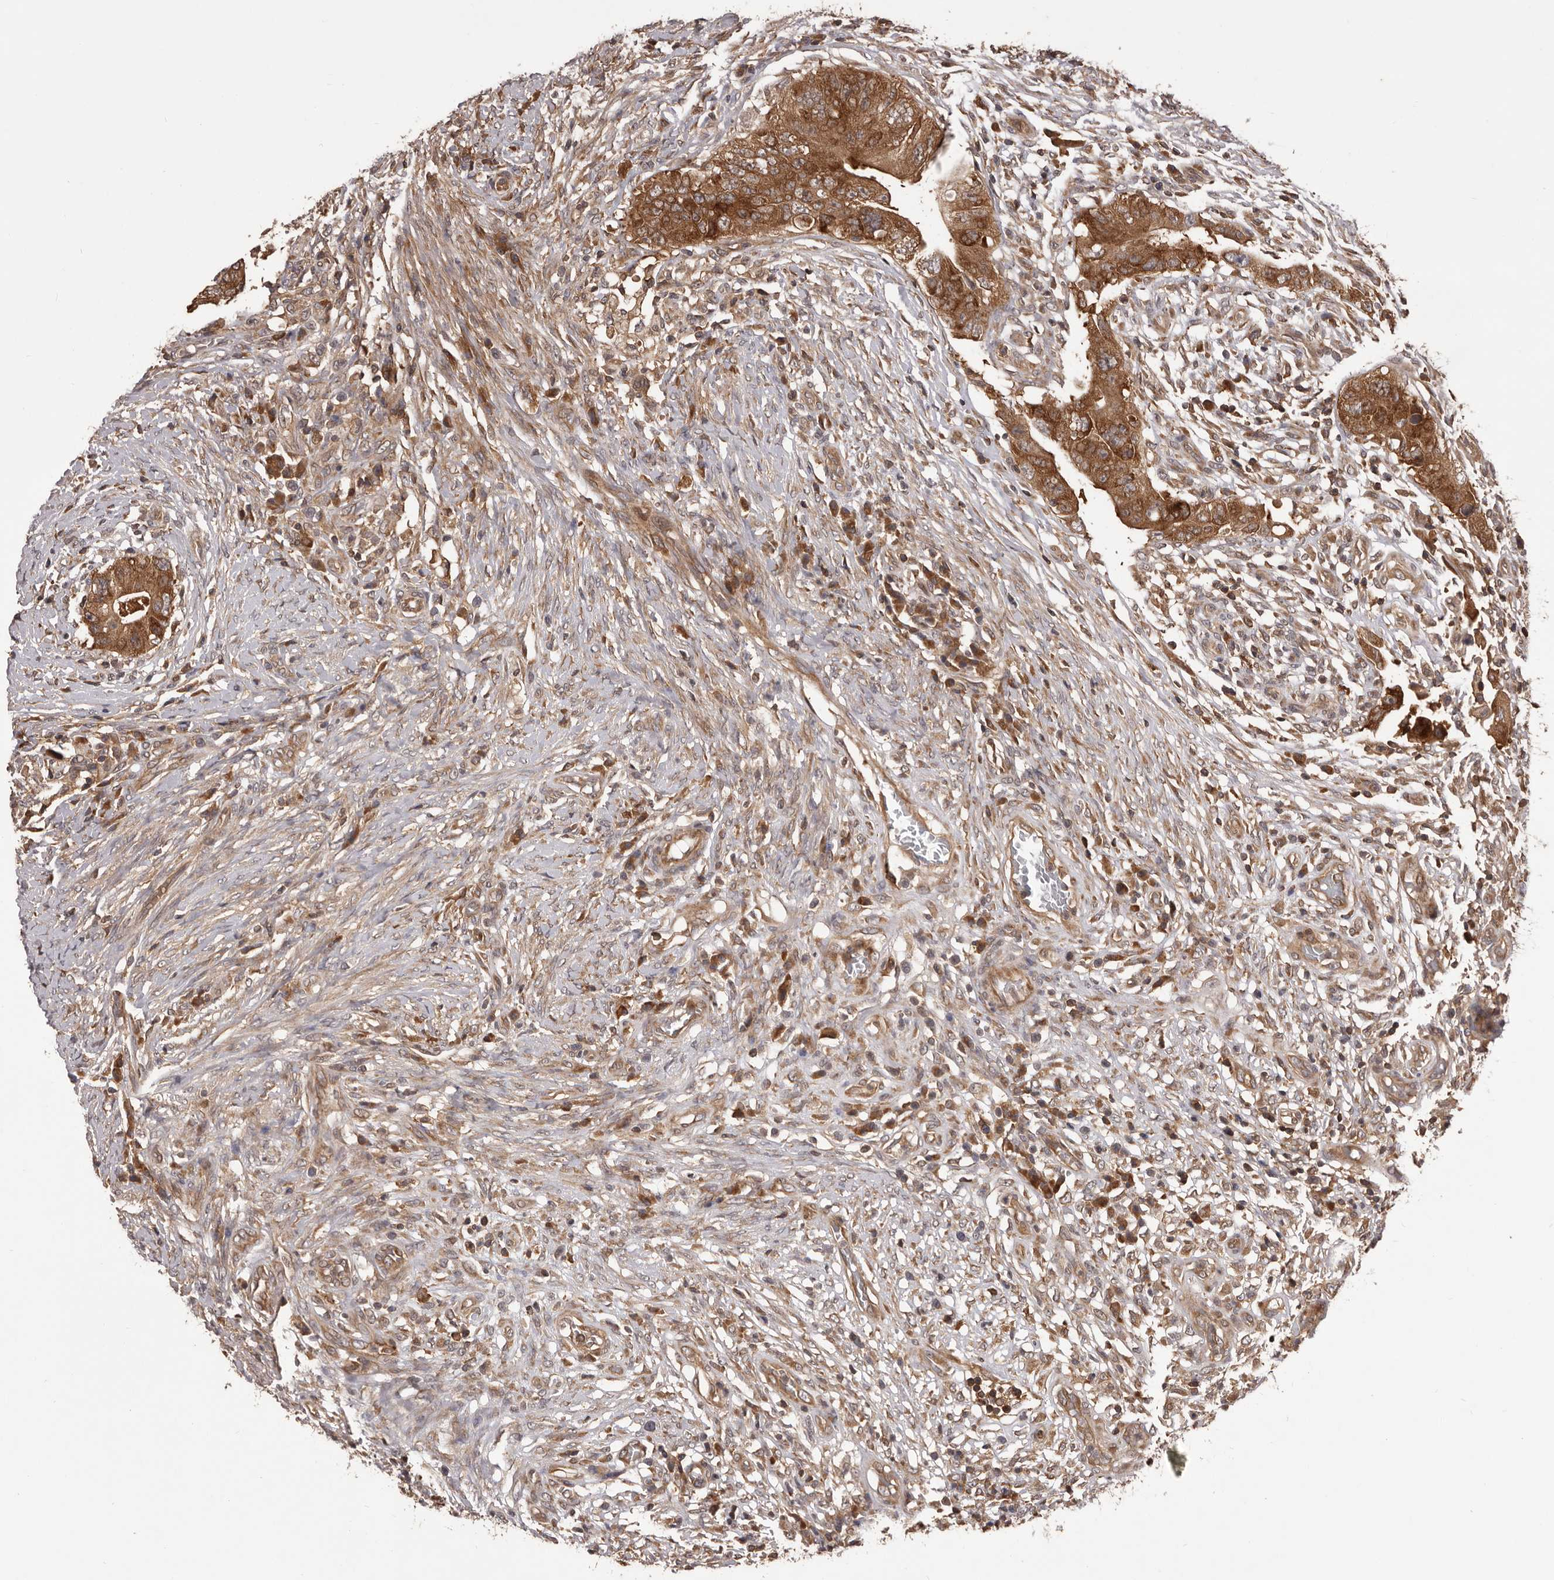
{"staining": {"intensity": "moderate", "quantity": ">75%", "location": "cytoplasmic/membranous"}, "tissue": "colorectal cancer", "cell_type": "Tumor cells", "image_type": "cancer", "snomed": [{"axis": "morphology", "description": "Adenocarcinoma, NOS"}, {"axis": "topography", "description": "Rectum"}], "caption": "Immunohistochemical staining of human colorectal adenocarcinoma reveals medium levels of moderate cytoplasmic/membranous protein positivity in about >75% of tumor cells.", "gene": "HBS1L", "patient": {"sex": "female", "age": 71}}